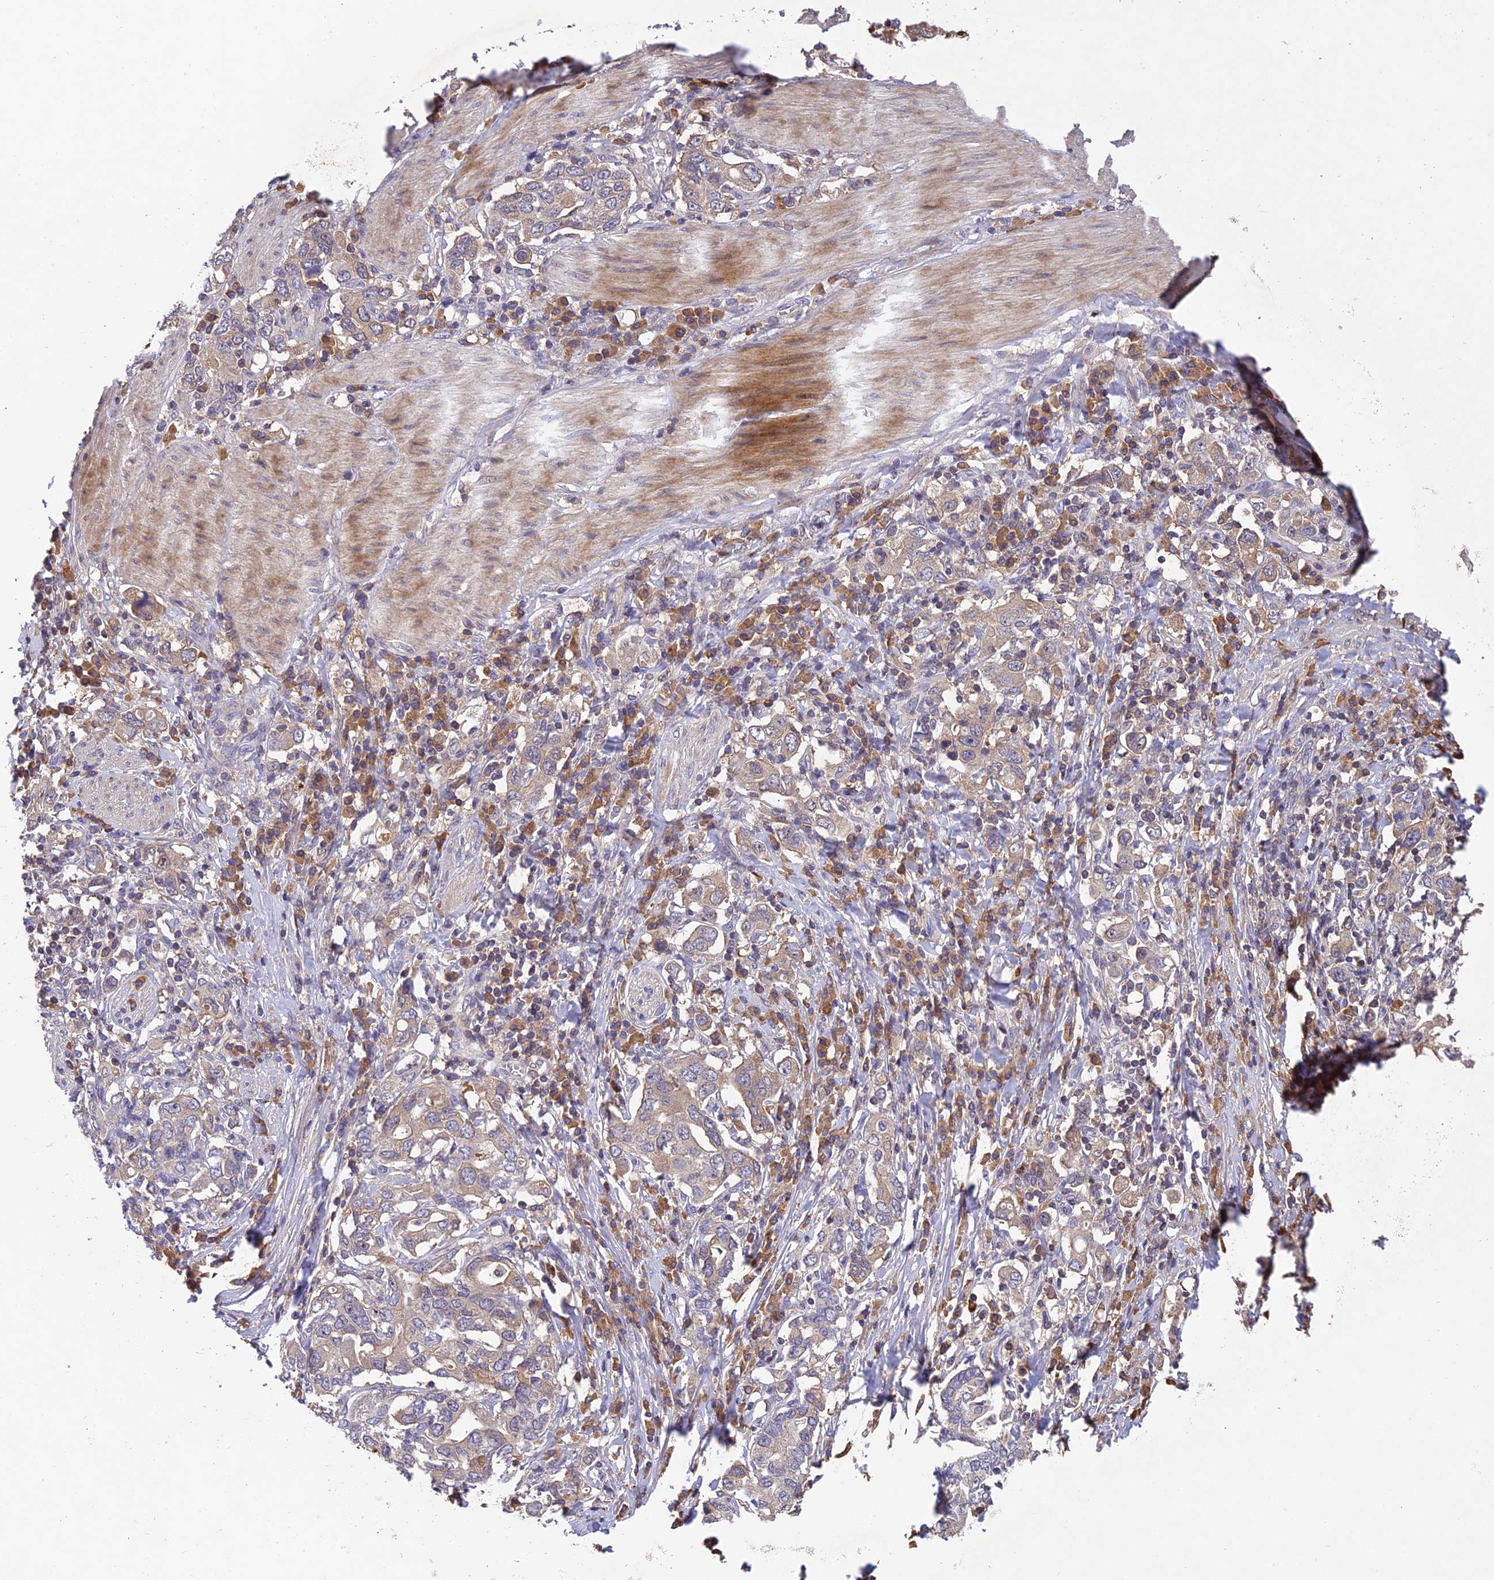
{"staining": {"intensity": "weak", "quantity": "25%-75%", "location": "cytoplasmic/membranous"}, "tissue": "stomach cancer", "cell_type": "Tumor cells", "image_type": "cancer", "snomed": [{"axis": "morphology", "description": "Adenocarcinoma, NOS"}, {"axis": "topography", "description": "Stomach, upper"}, {"axis": "topography", "description": "Stomach"}], "caption": "Tumor cells demonstrate low levels of weak cytoplasmic/membranous staining in approximately 25%-75% of cells in human adenocarcinoma (stomach).", "gene": "DENND5B", "patient": {"sex": "male", "age": 62}}